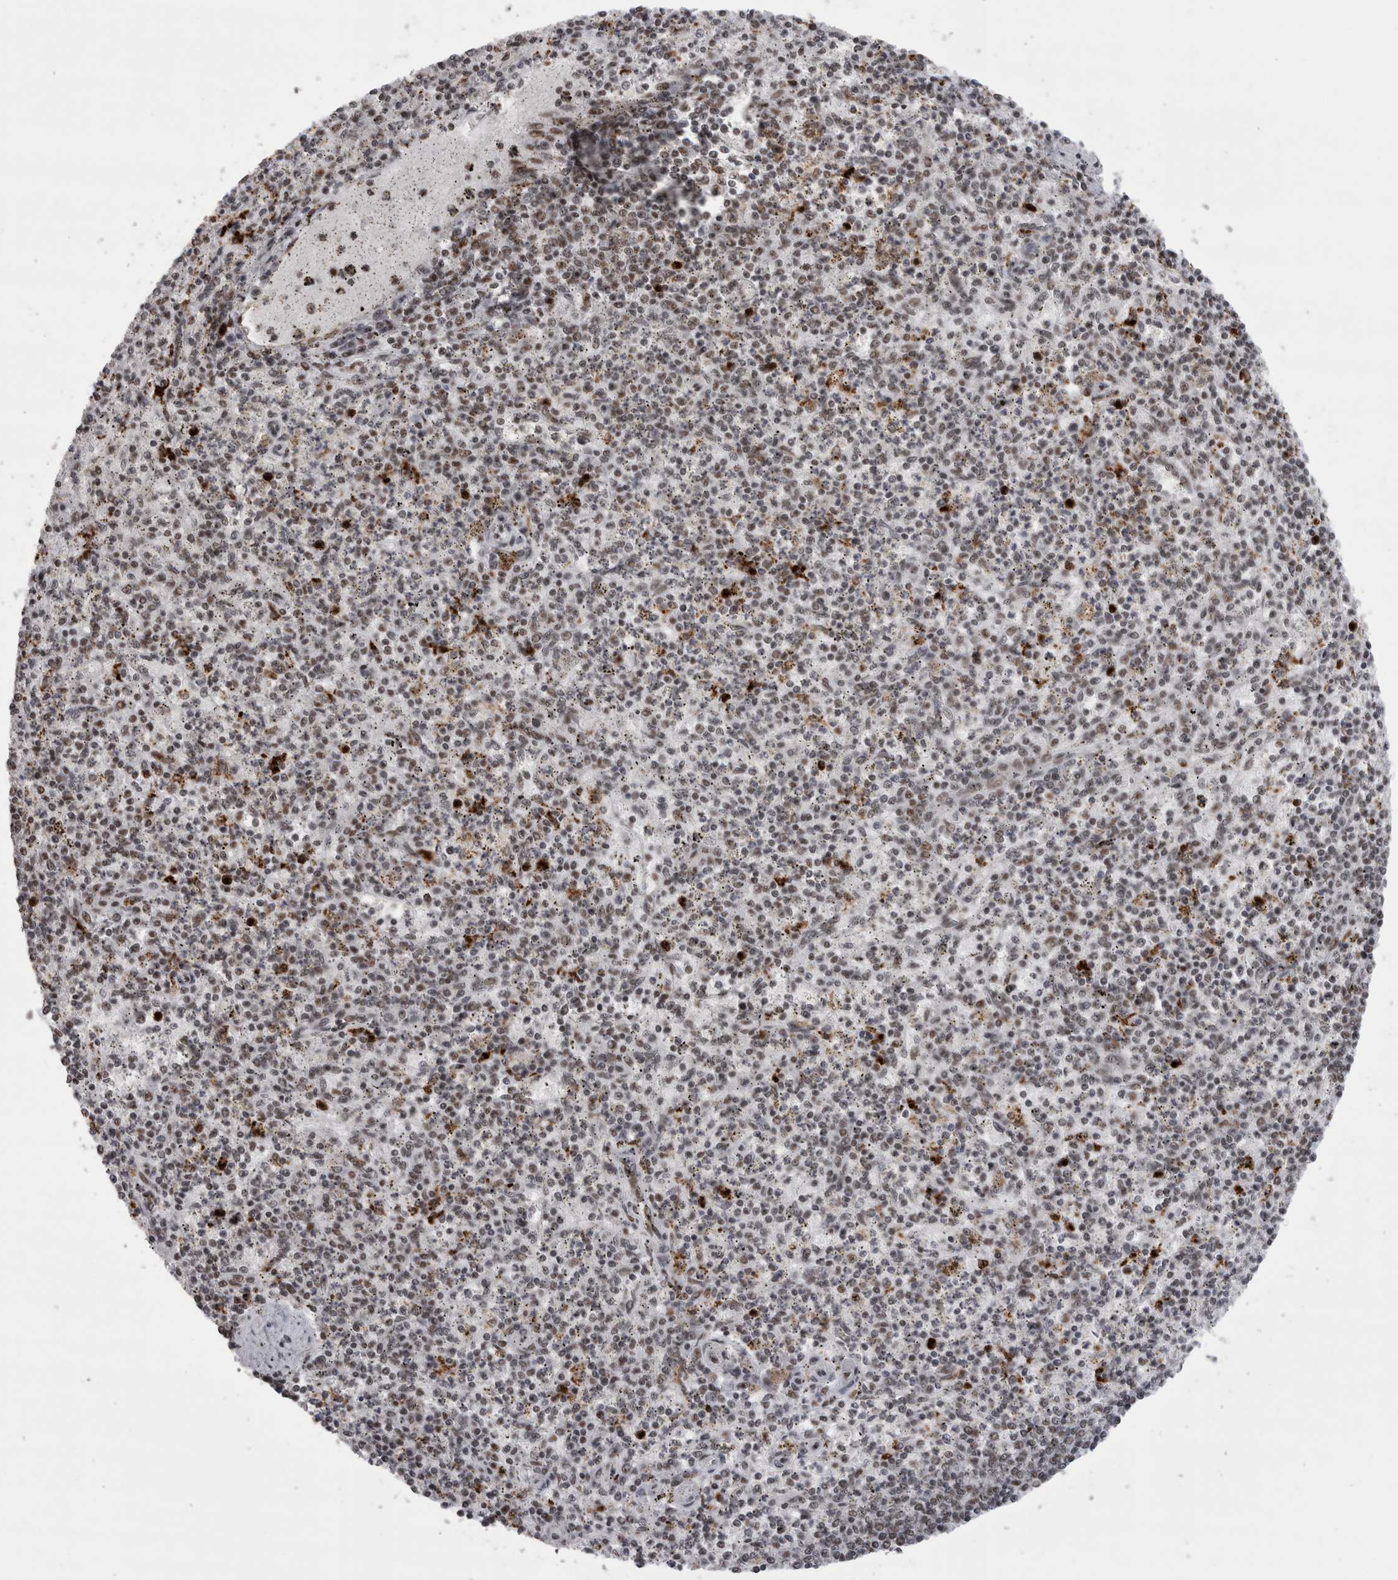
{"staining": {"intensity": "moderate", "quantity": ">75%", "location": "nuclear"}, "tissue": "spleen", "cell_type": "Cells in red pulp", "image_type": "normal", "snomed": [{"axis": "morphology", "description": "Normal tissue, NOS"}, {"axis": "topography", "description": "Spleen"}], "caption": "Immunohistochemical staining of normal human spleen reveals medium levels of moderate nuclear expression in approximately >75% of cells in red pulp. The protein is shown in brown color, while the nuclei are stained blue.", "gene": "SNRNP40", "patient": {"sex": "male", "age": 72}}